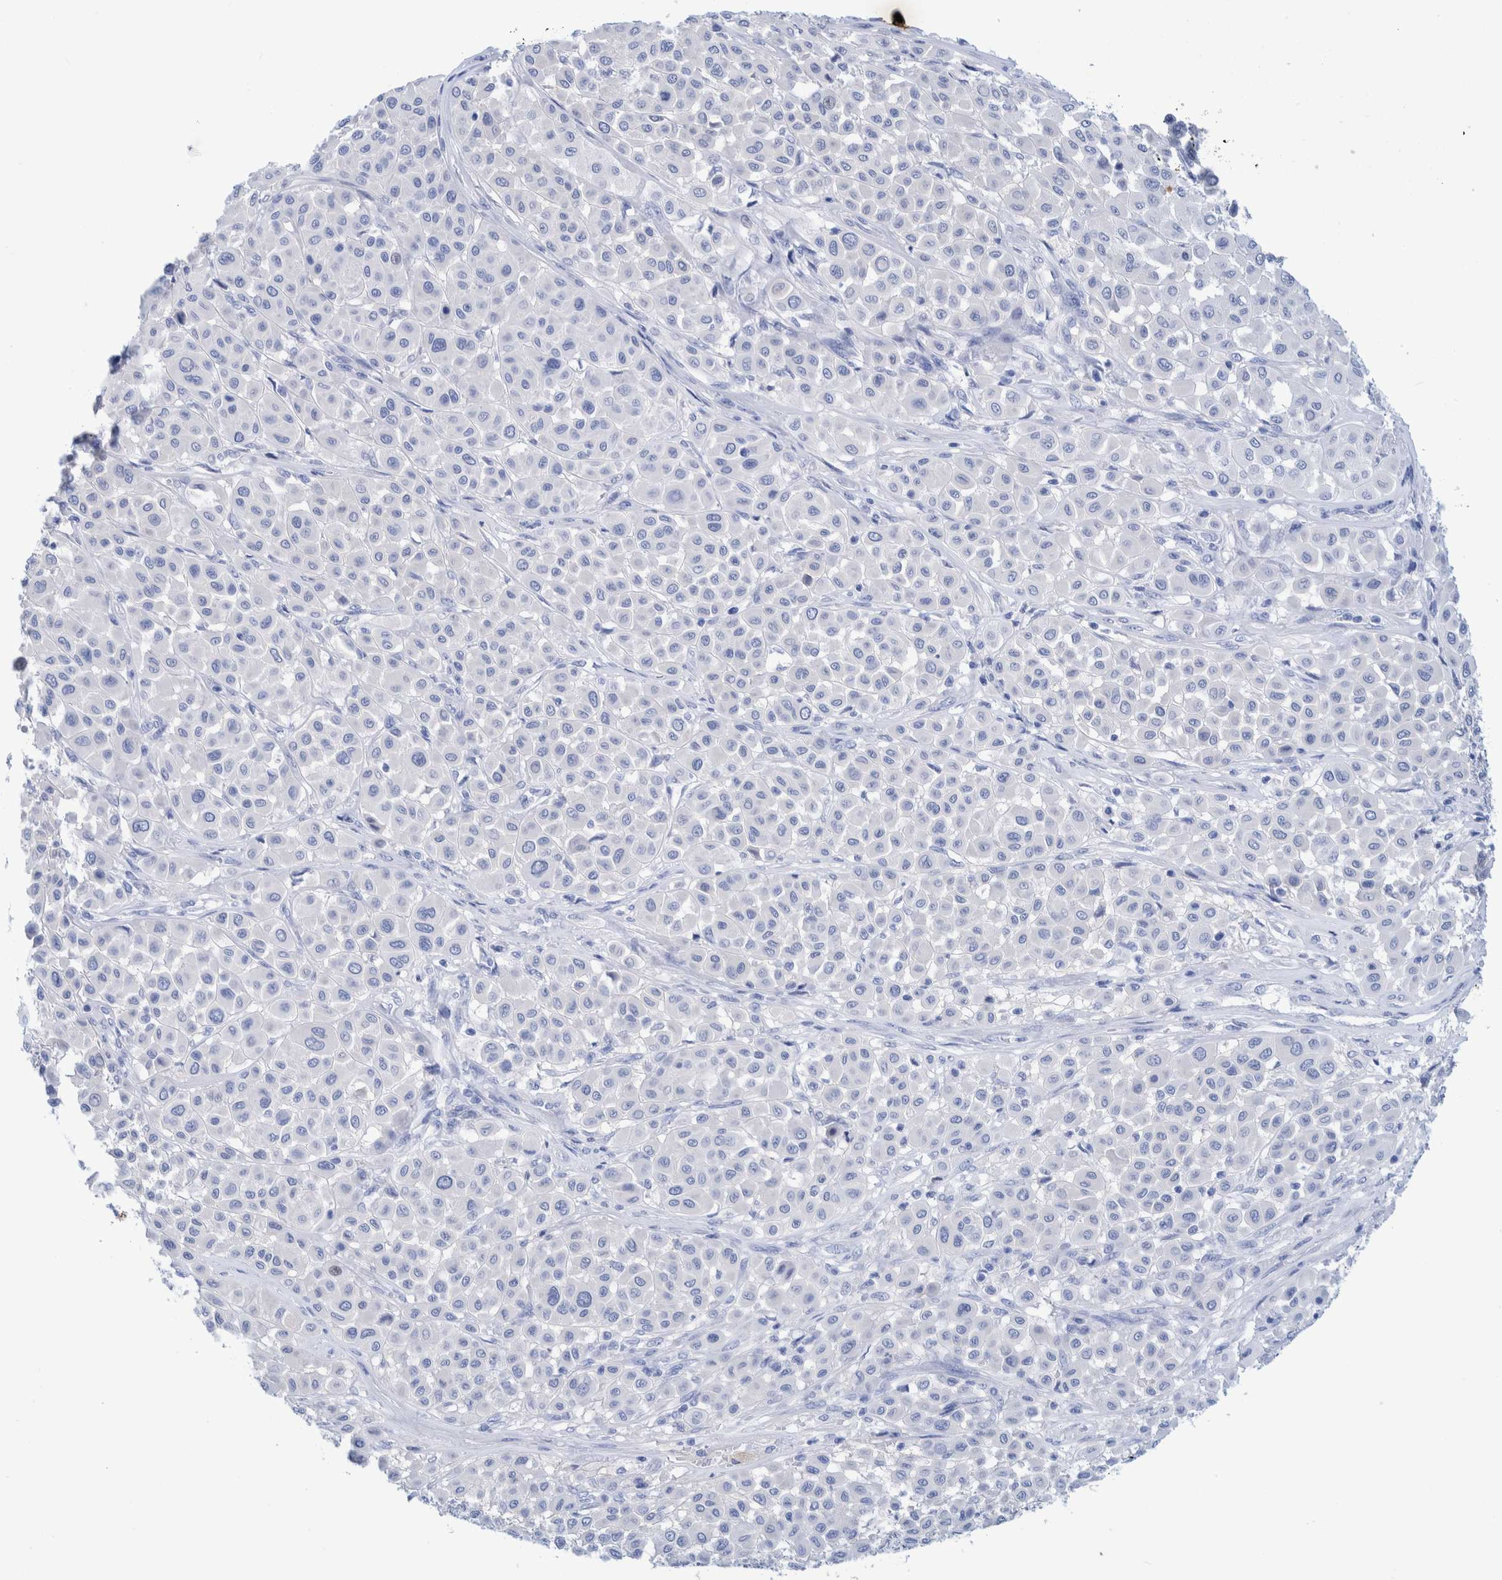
{"staining": {"intensity": "negative", "quantity": "none", "location": "none"}, "tissue": "melanoma", "cell_type": "Tumor cells", "image_type": "cancer", "snomed": [{"axis": "morphology", "description": "Malignant melanoma, Metastatic site"}, {"axis": "topography", "description": "Soft tissue"}], "caption": "Tumor cells show no significant positivity in melanoma.", "gene": "PERP", "patient": {"sex": "male", "age": 41}}